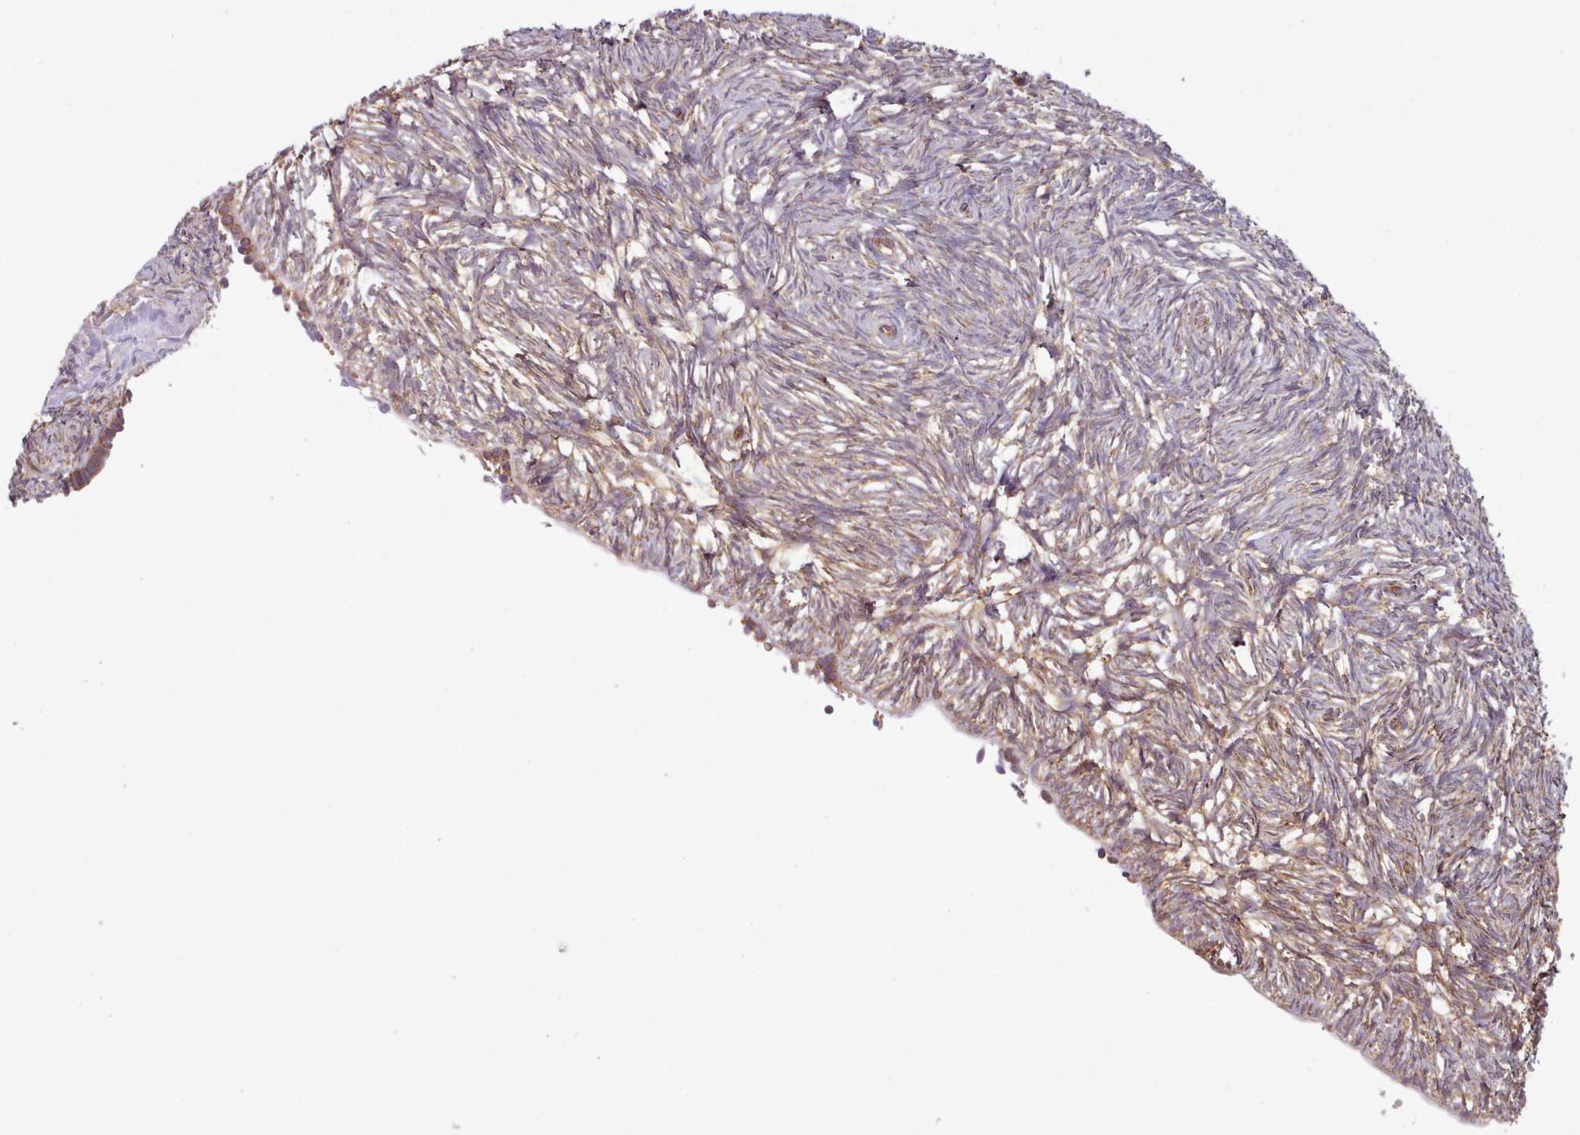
{"staining": {"intensity": "moderate", "quantity": "25%-75%", "location": "cytoplasmic/membranous"}, "tissue": "ovary", "cell_type": "Ovarian stroma cells", "image_type": "normal", "snomed": [{"axis": "morphology", "description": "Normal tissue, NOS"}, {"axis": "topography", "description": "Ovary"}], "caption": "Protein expression analysis of benign ovary shows moderate cytoplasmic/membranous staining in approximately 25%-75% of ovarian stroma cells.", "gene": "CRYBG1", "patient": {"sex": "female", "age": 51}}